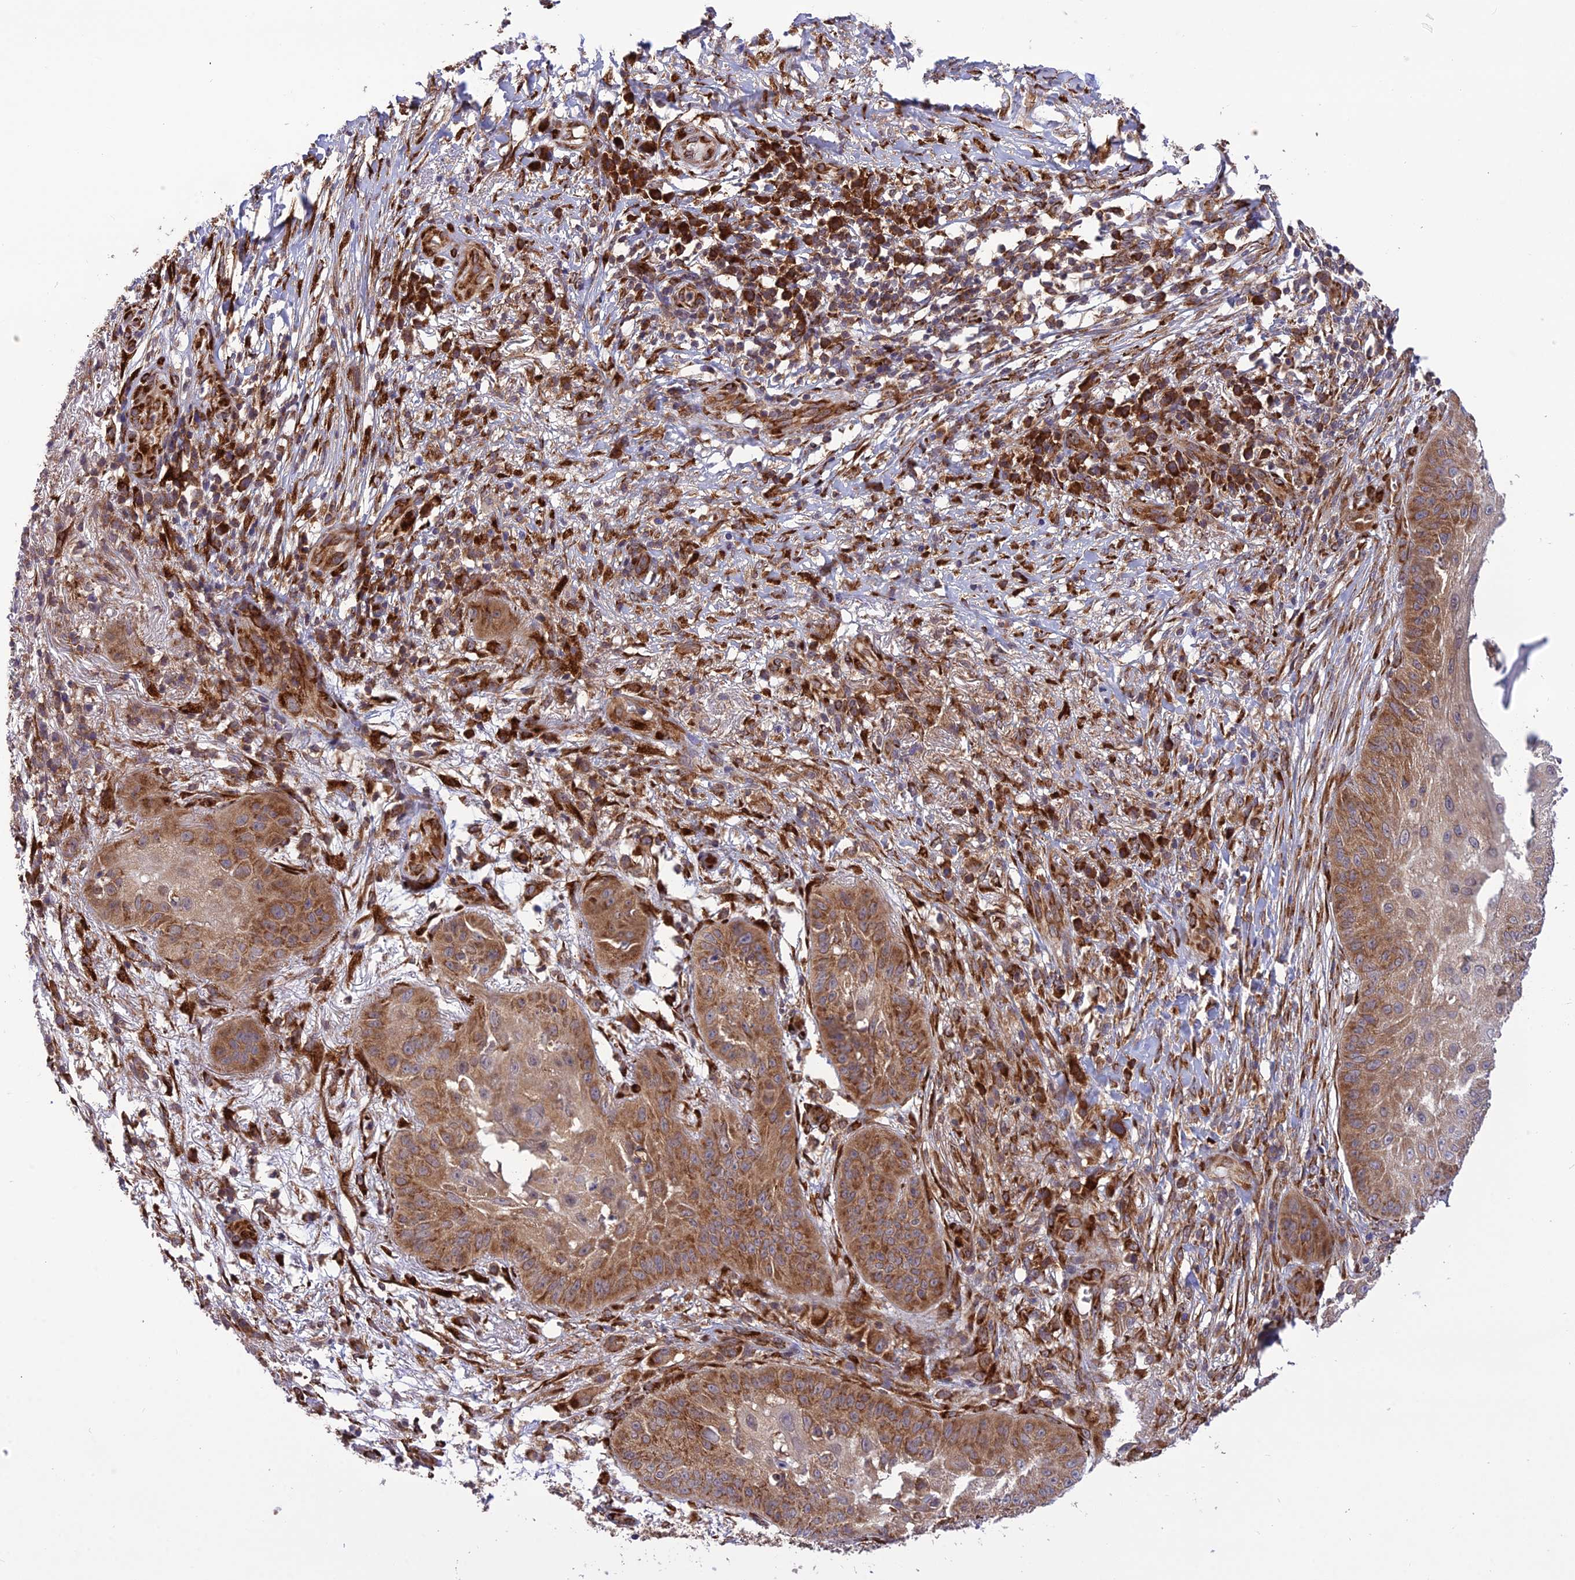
{"staining": {"intensity": "moderate", "quantity": ">75%", "location": "cytoplasmic/membranous"}, "tissue": "skin cancer", "cell_type": "Tumor cells", "image_type": "cancer", "snomed": [{"axis": "morphology", "description": "Squamous cell carcinoma, NOS"}, {"axis": "topography", "description": "Skin"}], "caption": "Human skin cancer stained for a protein (brown) displays moderate cytoplasmic/membranous positive expression in approximately >75% of tumor cells.", "gene": "DHCR7", "patient": {"sex": "male", "age": 70}}